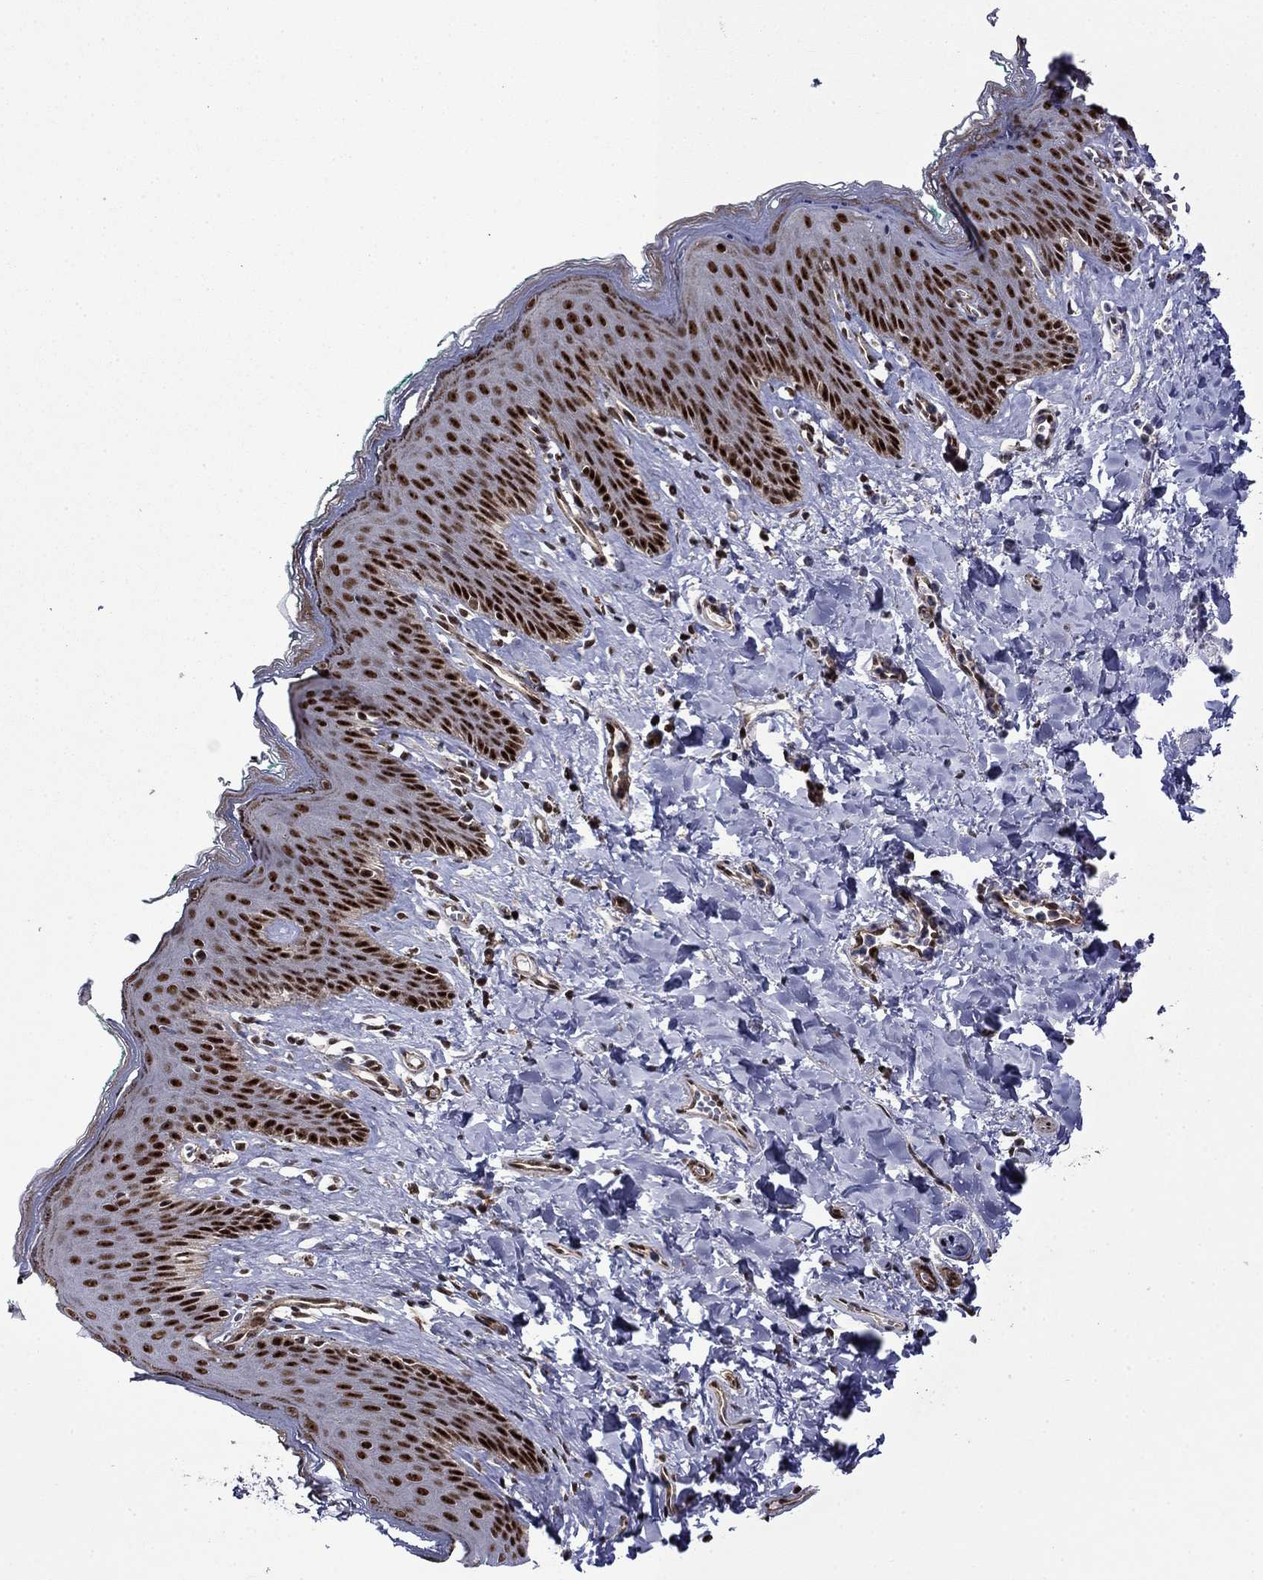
{"staining": {"intensity": "strong", "quantity": ">75%", "location": "nuclear"}, "tissue": "skin", "cell_type": "Epidermal cells", "image_type": "normal", "snomed": [{"axis": "morphology", "description": "Normal tissue, NOS"}, {"axis": "topography", "description": "Vulva"}], "caption": "Immunohistochemical staining of unremarkable skin demonstrates high levels of strong nuclear staining in about >75% of epidermal cells.", "gene": "SURF2", "patient": {"sex": "female", "age": 66}}